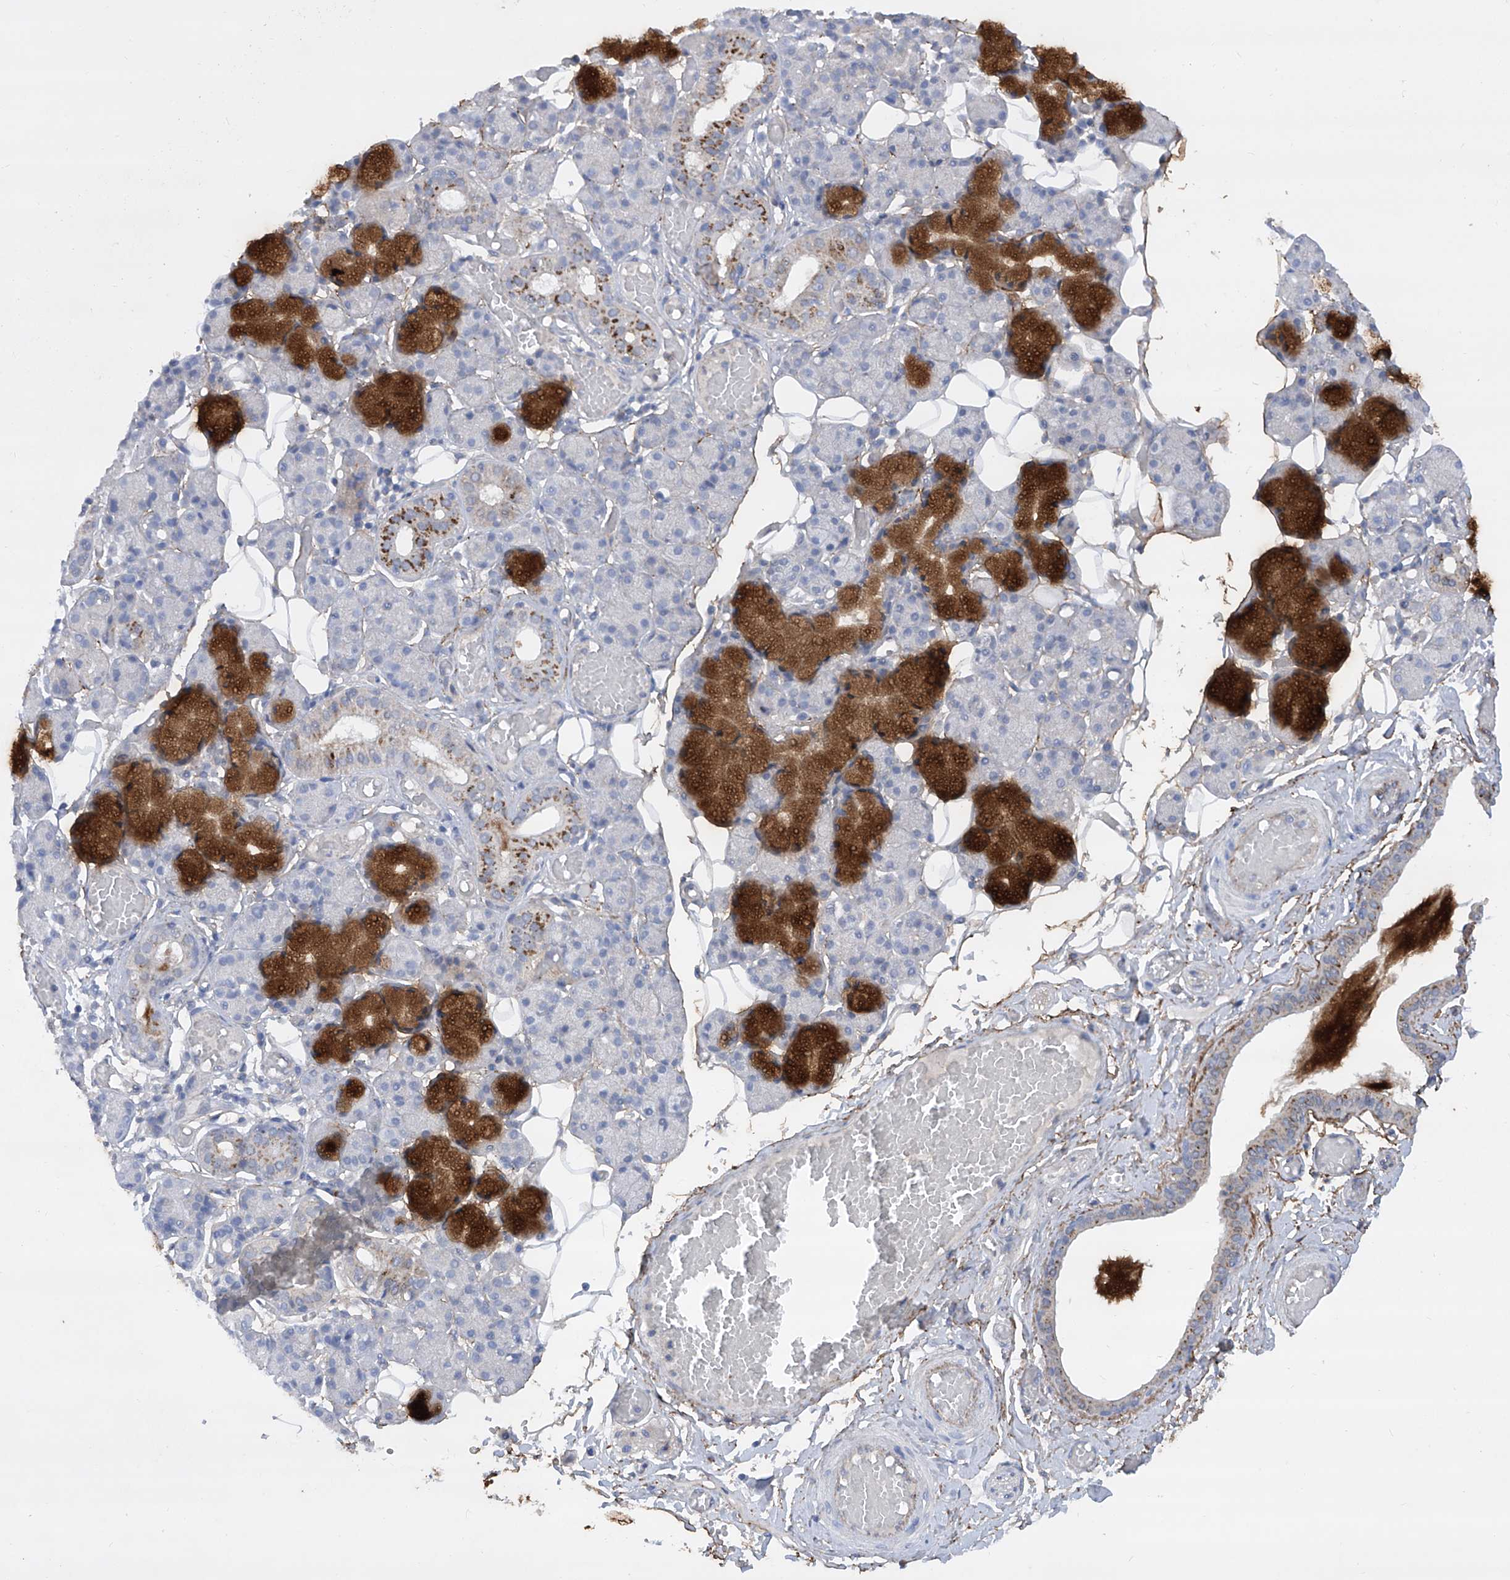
{"staining": {"intensity": "strong", "quantity": "<25%", "location": "cytoplasmic/membranous"}, "tissue": "salivary gland", "cell_type": "Glandular cells", "image_type": "normal", "snomed": [{"axis": "morphology", "description": "Normal tissue, NOS"}, {"axis": "topography", "description": "Salivary gland"}], "caption": "Strong cytoplasmic/membranous staining for a protein is appreciated in about <25% of glandular cells of benign salivary gland using immunohistochemistry.", "gene": "TXNIP", "patient": {"sex": "male", "age": 63}}